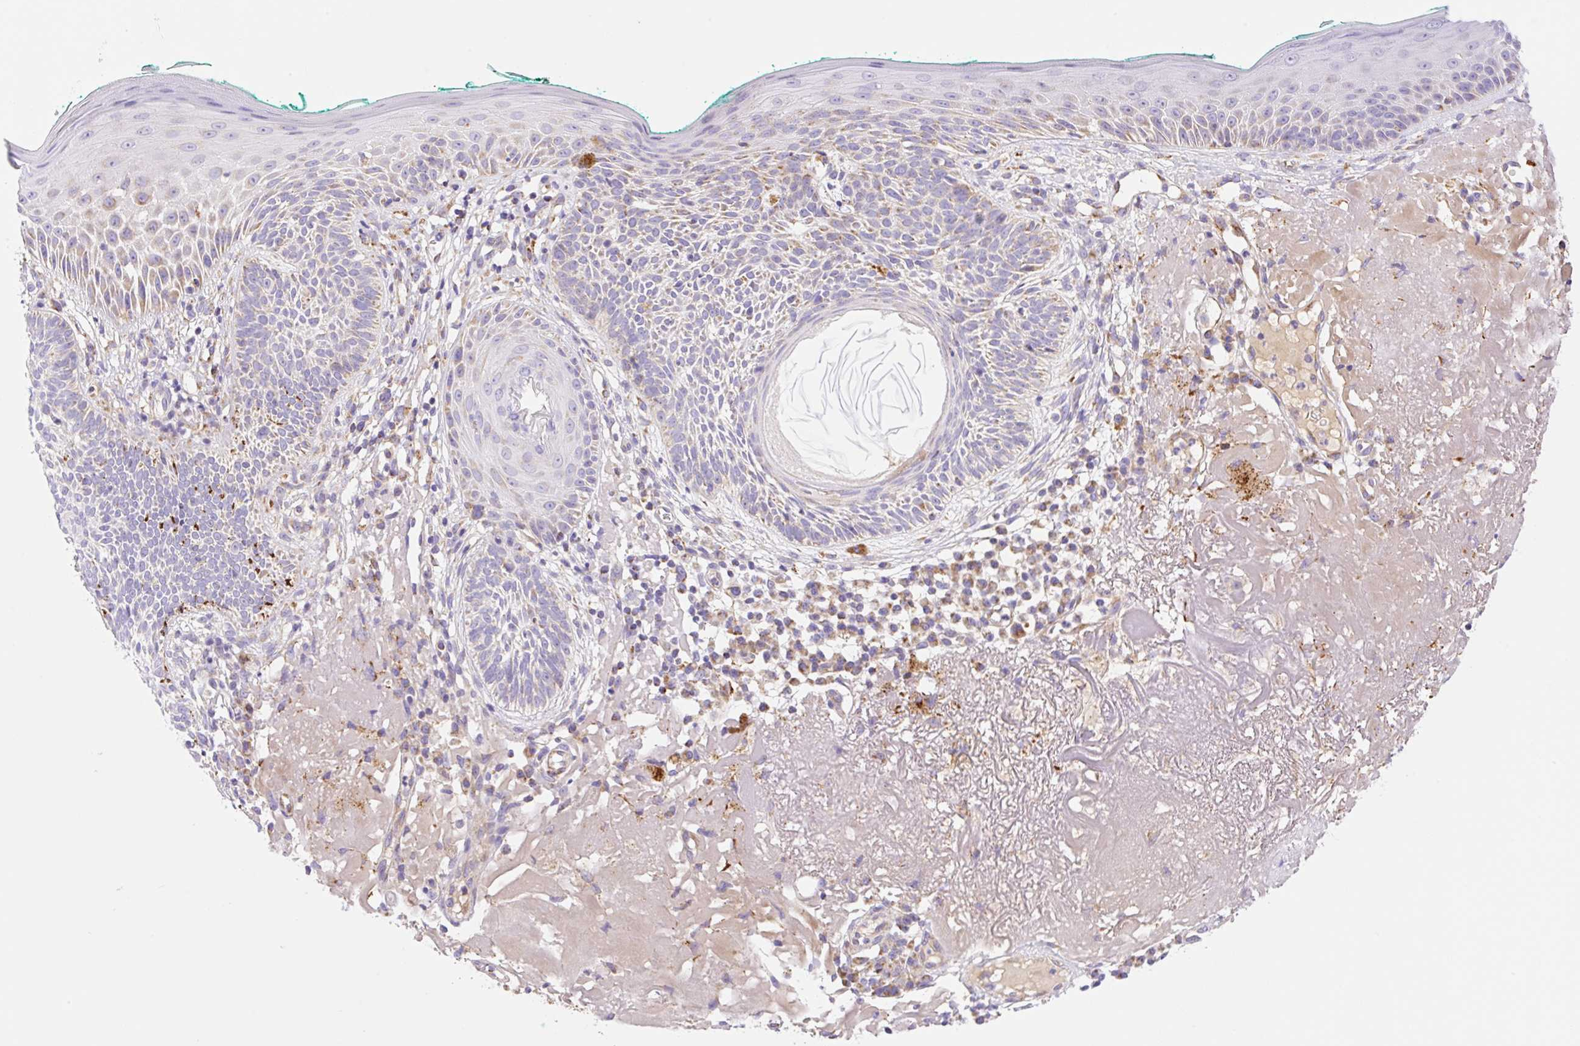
{"staining": {"intensity": "weak", "quantity": "<25%", "location": "cytoplasmic/membranous"}, "tissue": "skin cancer", "cell_type": "Tumor cells", "image_type": "cancer", "snomed": [{"axis": "morphology", "description": "Basal cell carcinoma"}, {"axis": "topography", "description": "Skin"}], "caption": "Immunohistochemistry micrograph of neoplastic tissue: skin cancer (basal cell carcinoma) stained with DAB (3,3'-diaminobenzidine) demonstrates no significant protein positivity in tumor cells.", "gene": "ETNK2", "patient": {"sex": "male", "age": 68}}